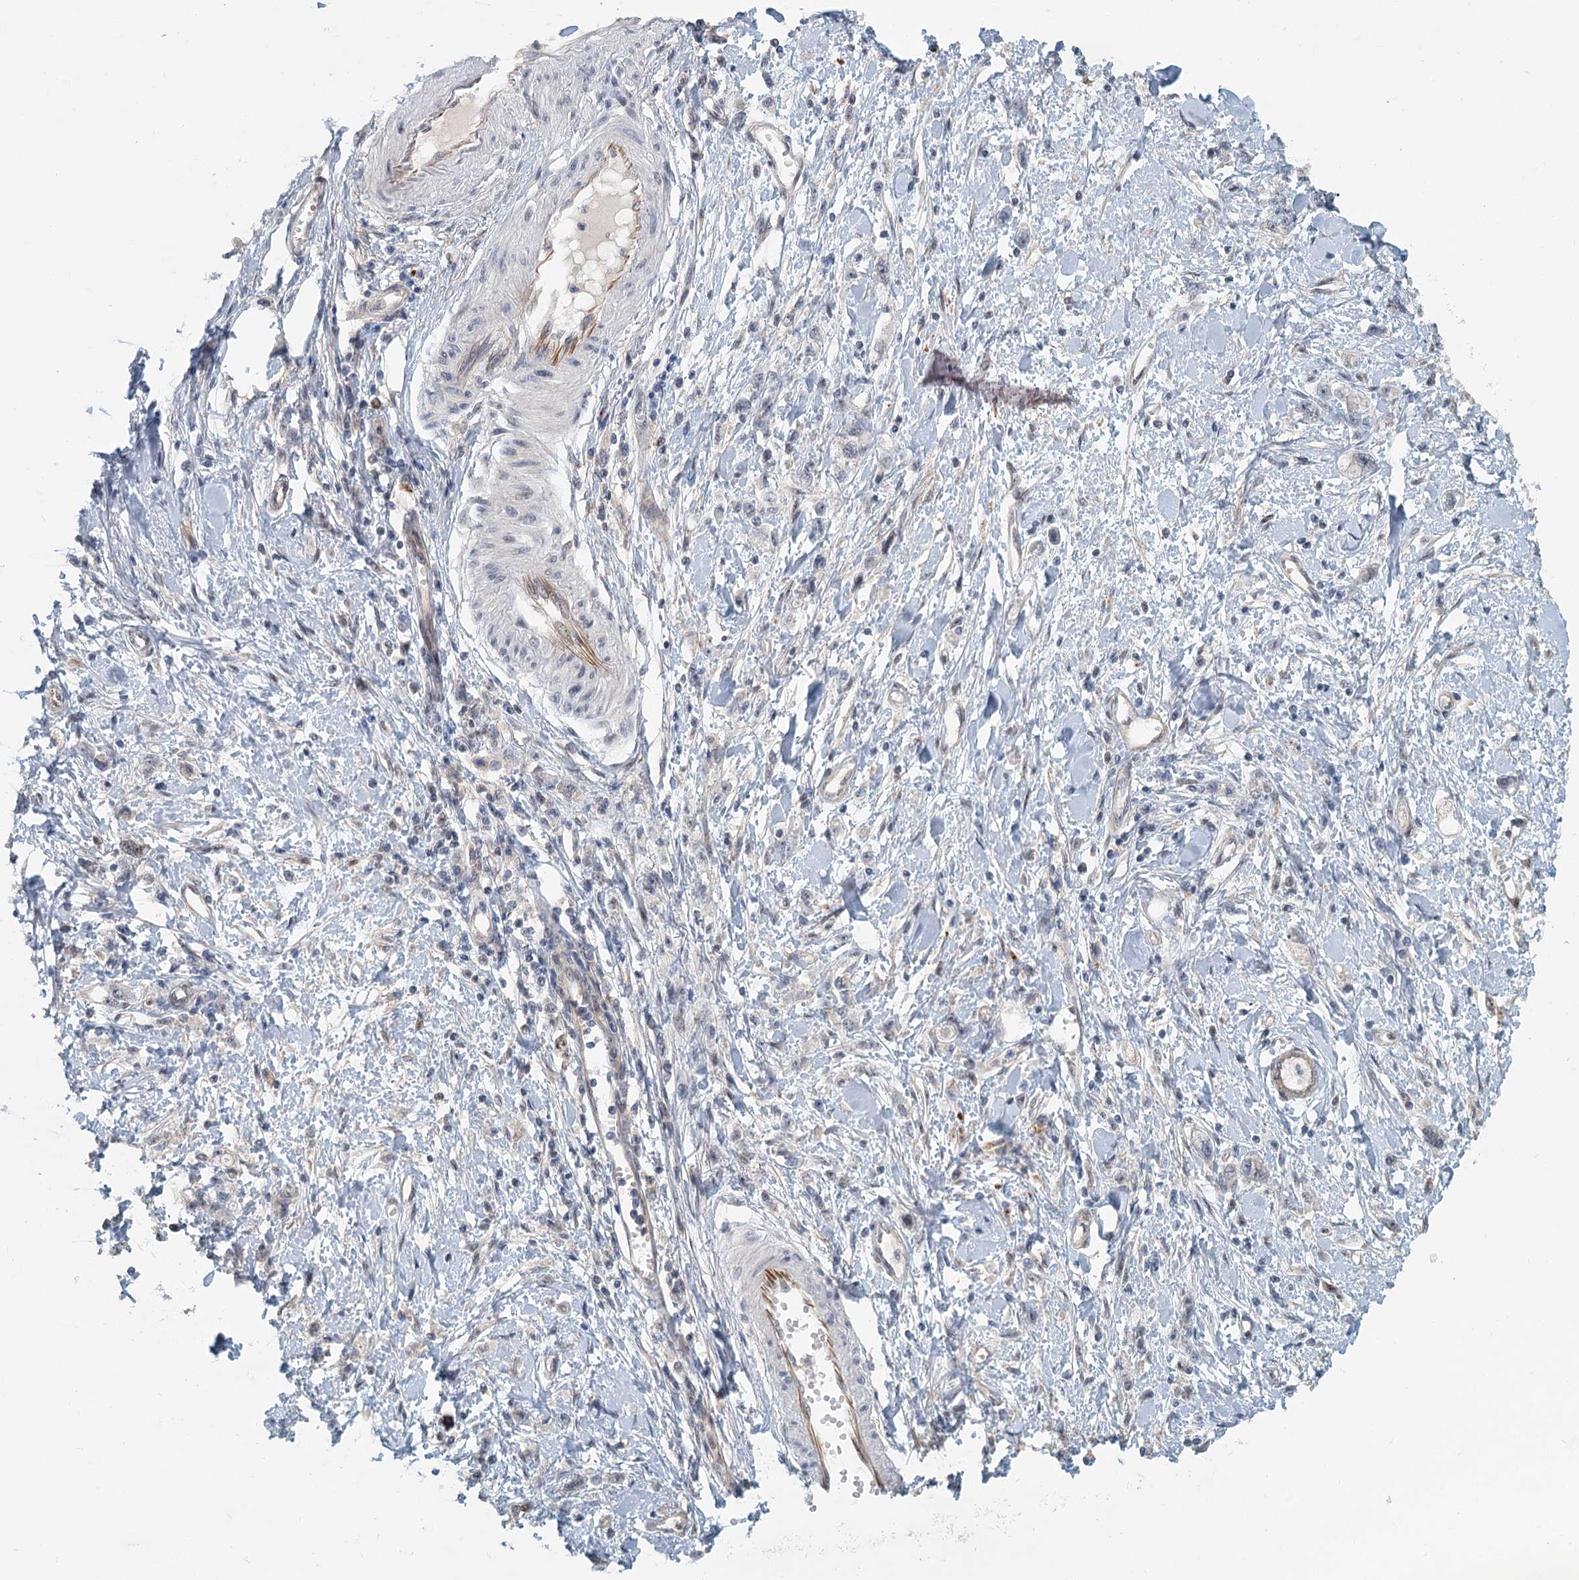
{"staining": {"intensity": "negative", "quantity": "none", "location": "none"}, "tissue": "stomach cancer", "cell_type": "Tumor cells", "image_type": "cancer", "snomed": [{"axis": "morphology", "description": "Adenocarcinoma, NOS"}, {"axis": "topography", "description": "Stomach"}], "caption": "A high-resolution micrograph shows IHC staining of stomach cancer (adenocarcinoma), which exhibits no significant expression in tumor cells.", "gene": "TAS2R42", "patient": {"sex": "female", "age": 76}}